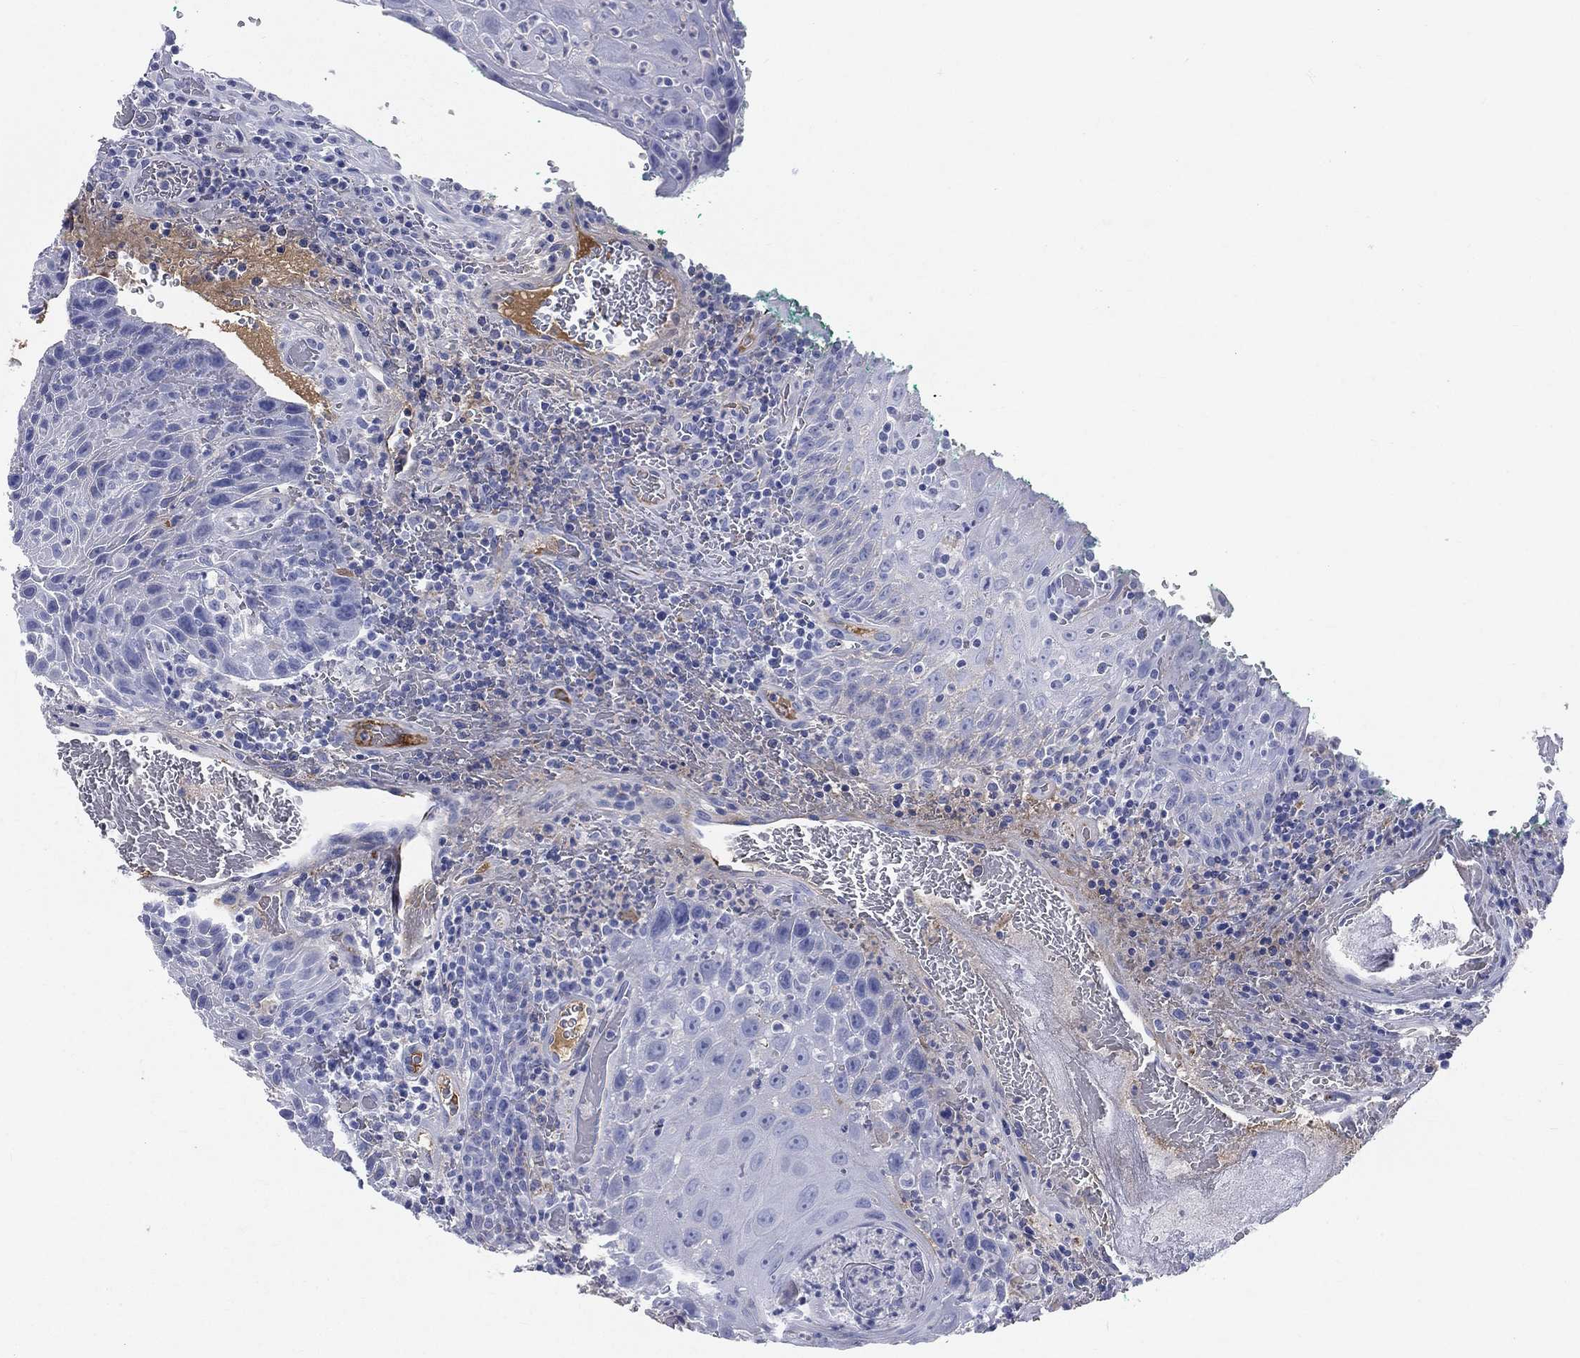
{"staining": {"intensity": "negative", "quantity": "none", "location": "none"}, "tissue": "head and neck cancer", "cell_type": "Tumor cells", "image_type": "cancer", "snomed": [{"axis": "morphology", "description": "Squamous cell carcinoma, NOS"}, {"axis": "topography", "description": "Head-Neck"}], "caption": "Immunohistochemical staining of human head and neck squamous cell carcinoma shows no significant expression in tumor cells. (Stains: DAB (3,3'-diaminobenzidine) immunohistochemistry (IHC) with hematoxylin counter stain, Microscopy: brightfield microscopy at high magnification).", "gene": "HP", "patient": {"sex": "male", "age": 69}}